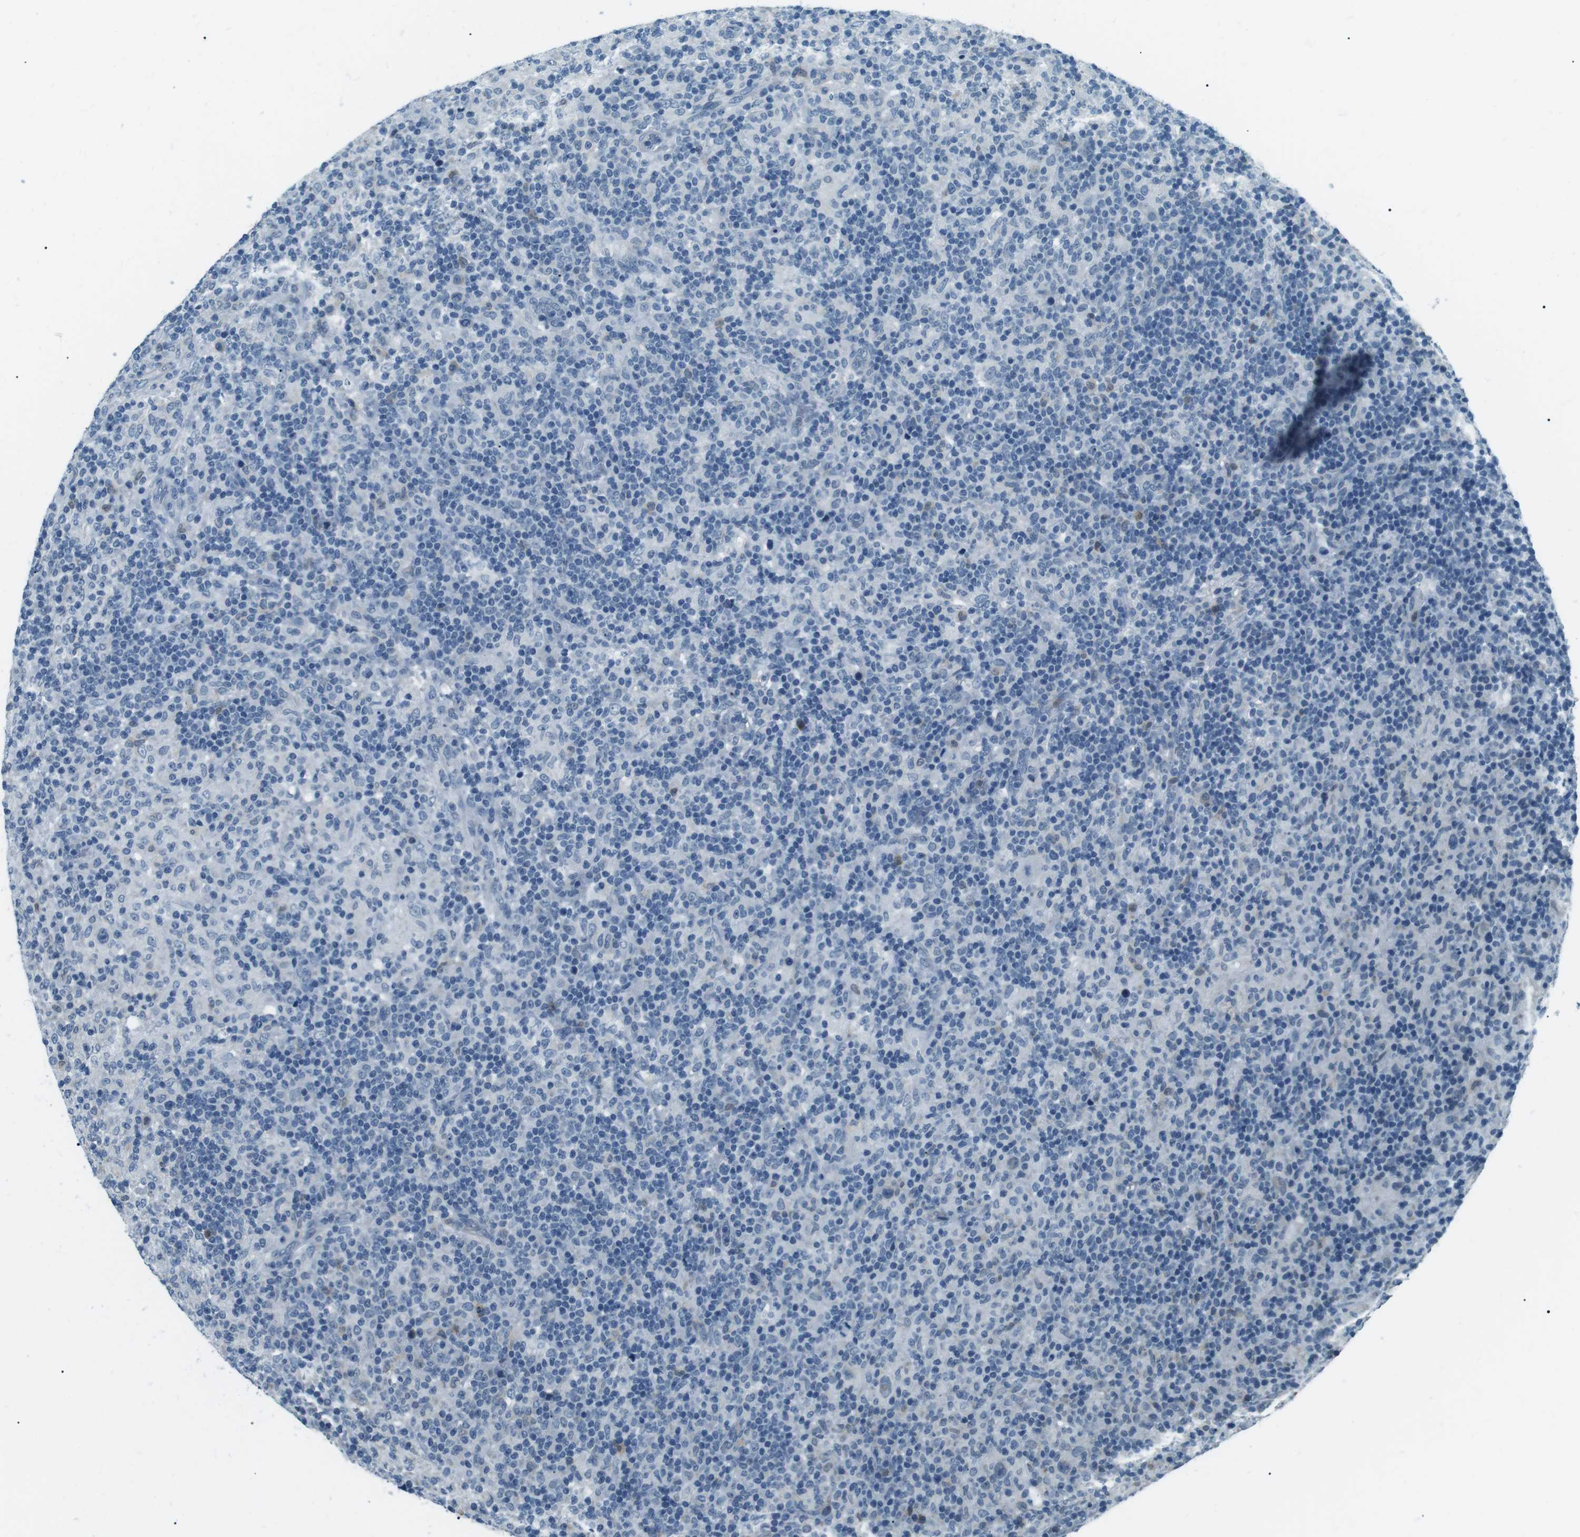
{"staining": {"intensity": "negative", "quantity": "none", "location": "none"}, "tissue": "lymphoma", "cell_type": "Tumor cells", "image_type": "cancer", "snomed": [{"axis": "morphology", "description": "Hodgkin's disease, NOS"}, {"axis": "topography", "description": "Lymph node"}], "caption": "Immunohistochemistry (IHC) of Hodgkin's disease demonstrates no expression in tumor cells.", "gene": "SERPINB2", "patient": {"sex": "male", "age": 70}}